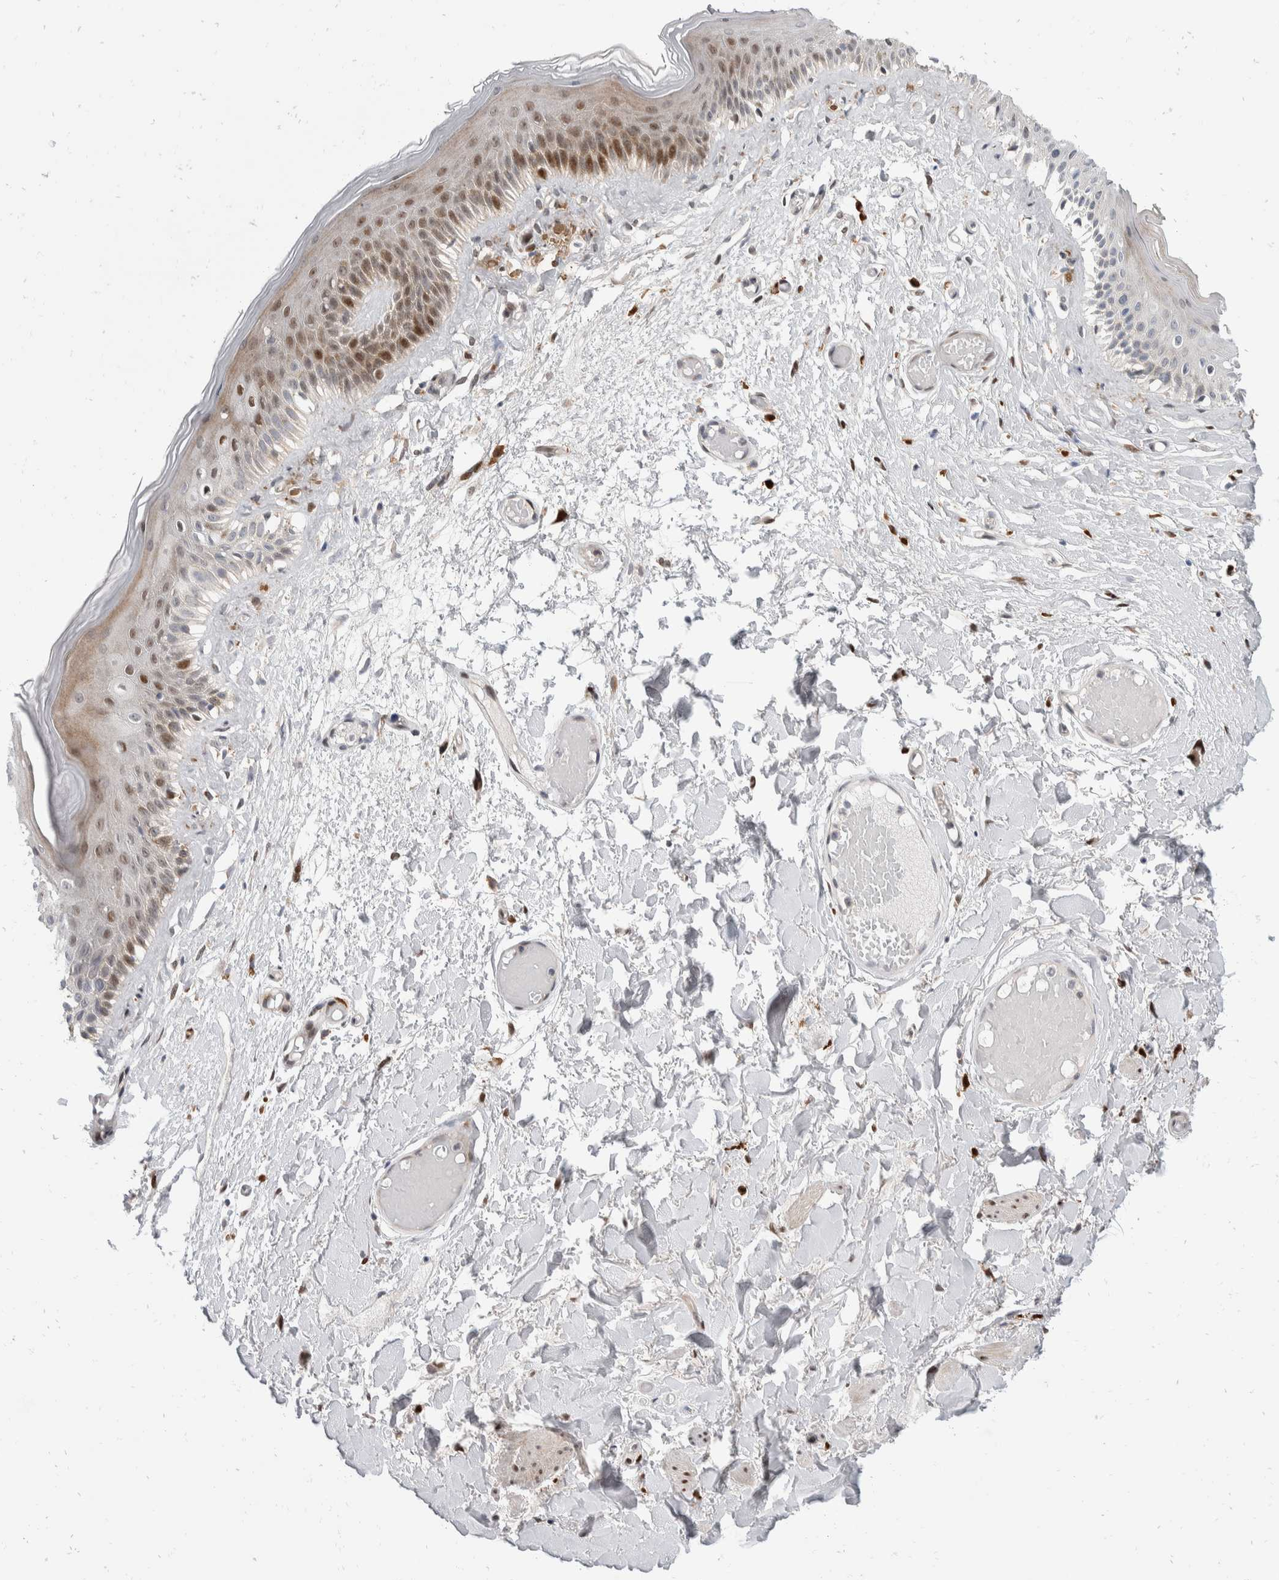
{"staining": {"intensity": "moderate", "quantity": ">75%", "location": "cytoplasmic/membranous,nuclear"}, "tissue": "skin", "cell_type": "Epidermal cells", "image_type": "normal", "snomed": [{"axis": "morphology", "description": "Normal tissue, NOS"}, {"axis": "topography", "description": "Vulva"}], "caption": "Immunohistochemical staining of unremarkable human skin shows moderate cytoplasmic/membranous,nuclear protein positivity in about >75% of epidermal cells. Nuclei are stained in blue.", "gene": "ZNF703", "patient": {"sex": "female", "age": 73}}